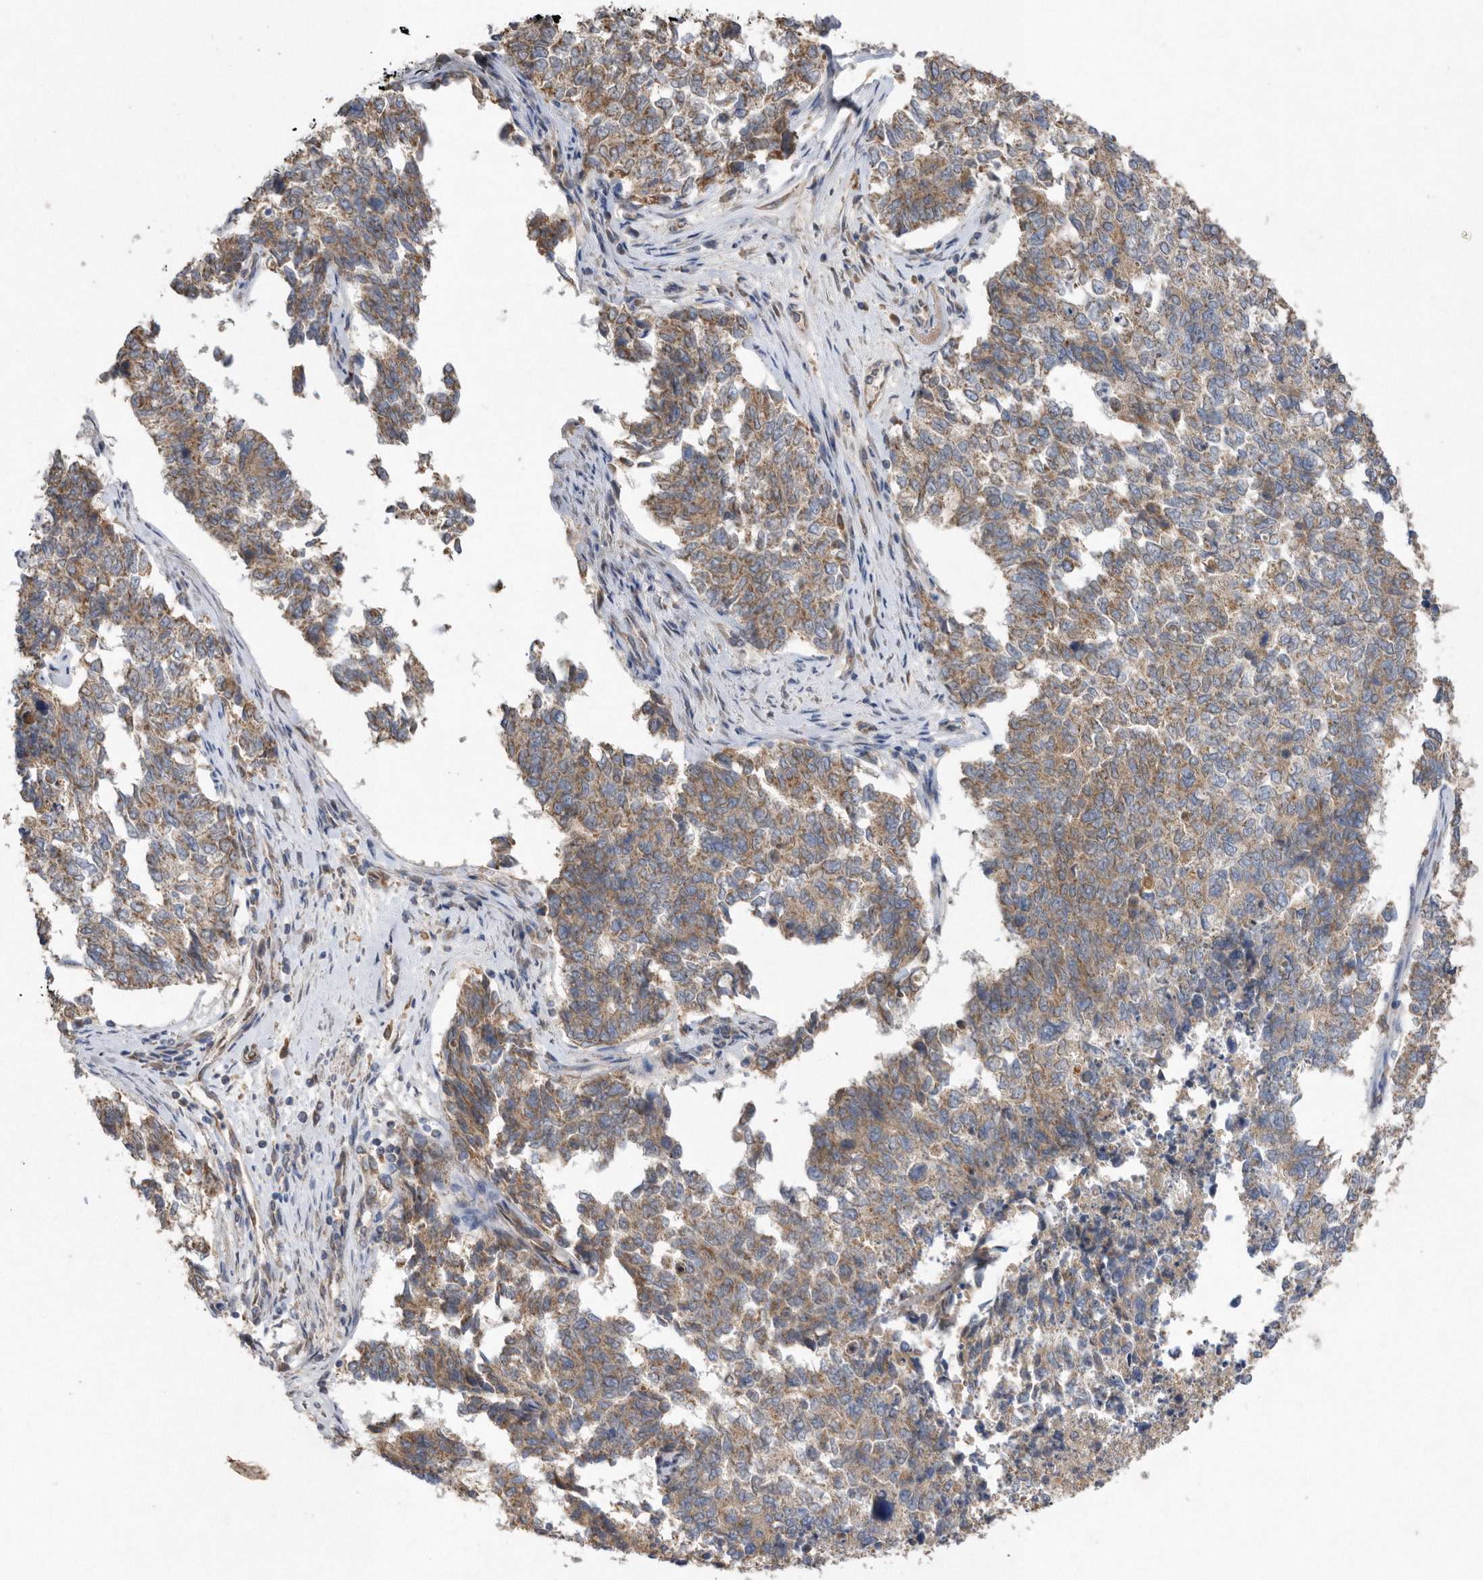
{"staining": {"intensity": "moderate", "quantity": "25%-75%", "location": "cytoplasmic/membranous"}, "tissue": "cervical cancer", "cell_type": "Tumor cells", "image_type": "cancer", "snomed": [{"axis": "morphology", "description": "Squamous cell carcinoma, NOS"}, {"axis": "topography", "description": "Cervix"}], "caption": "Squamous cell carcinoma (cervical) stained for a protein displays moderate cytoplasmic/membranous positivity in tumor cells.", "gene": "PON2", "patient": {"sex": "female", "age": 63}}